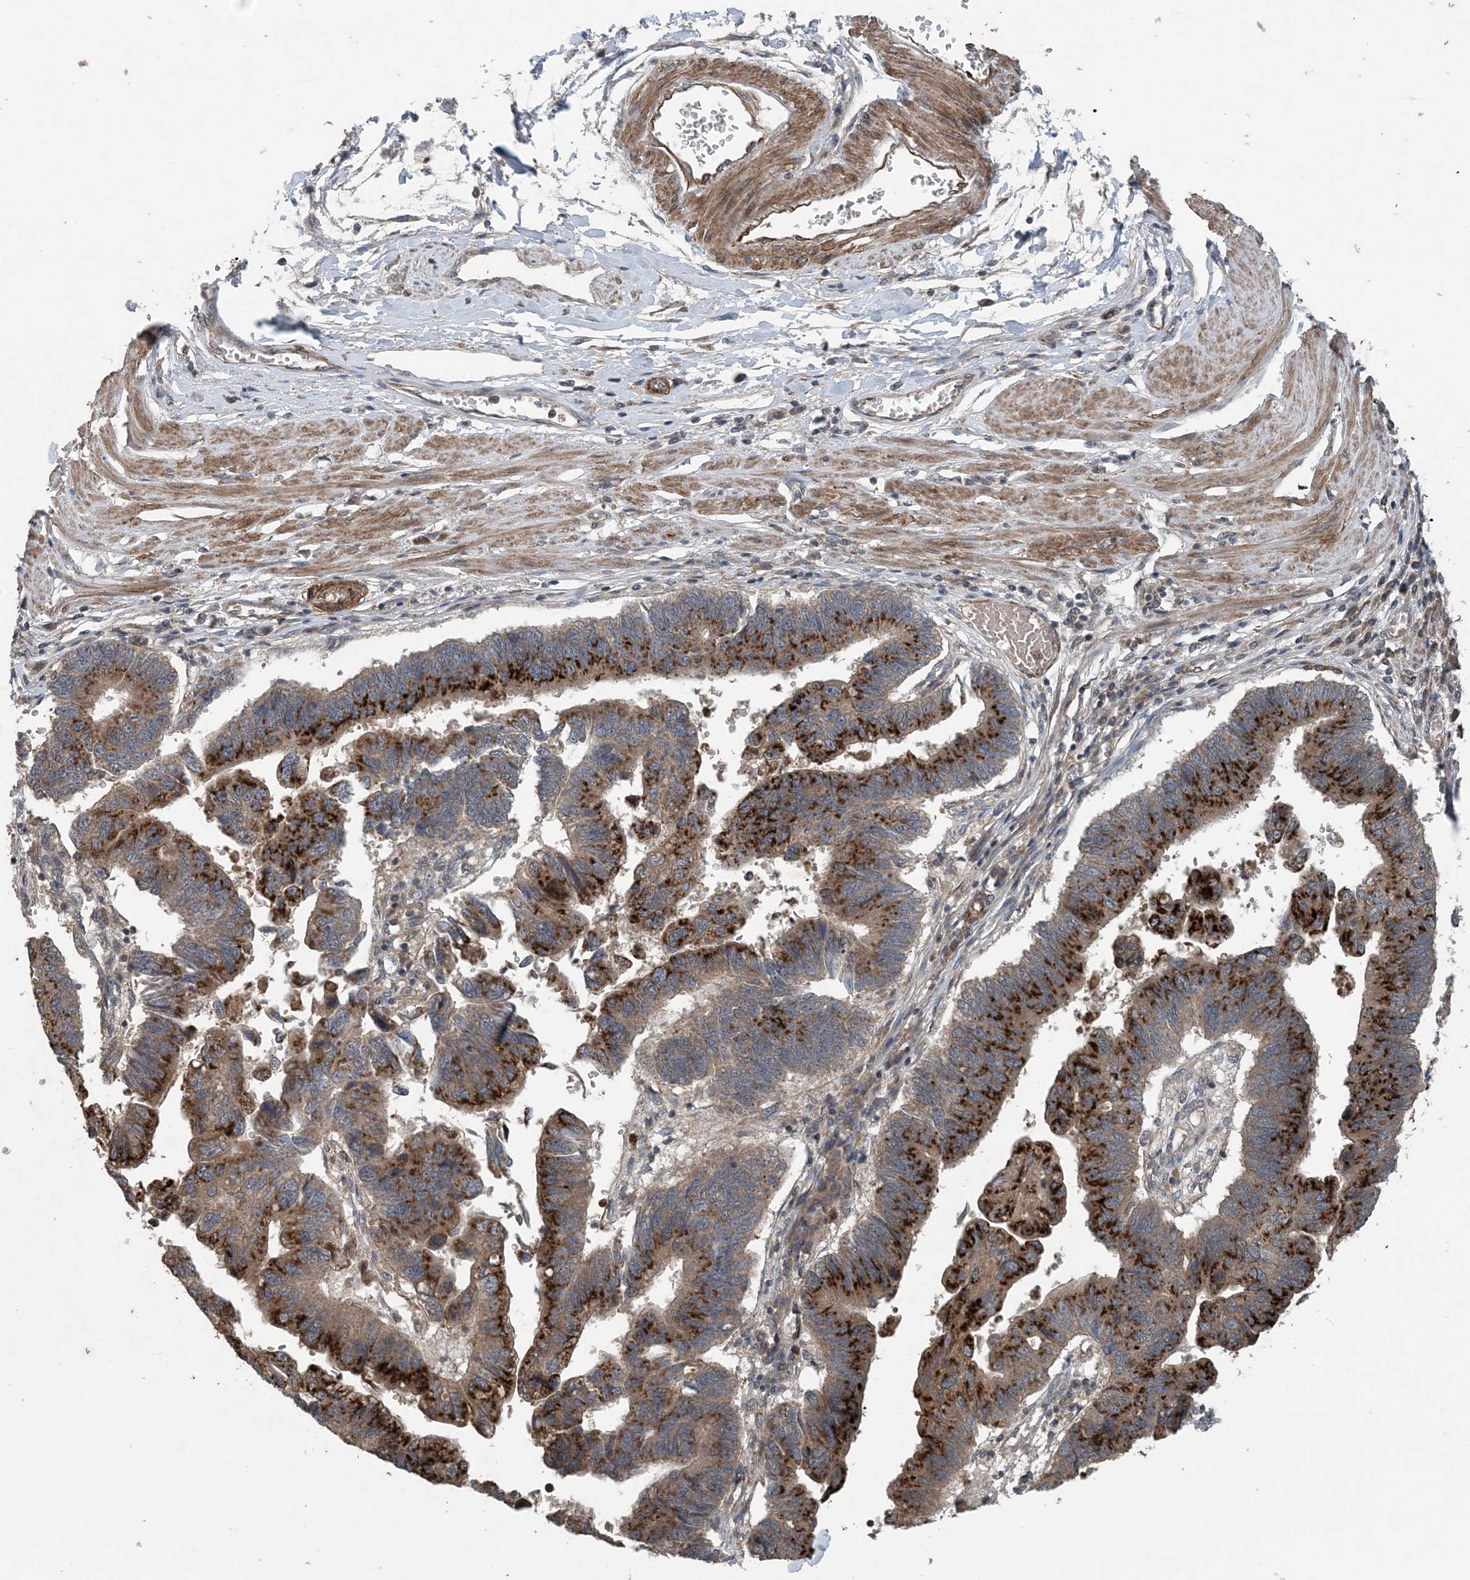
{"staining": {"intensity": "strong", "quantity": ">75%", "location": "cytoplasmic/membranous"}, "tissue": "stomach cancer", "cell_type": "Tumor cells", "image_type": "cancer", "snomed": [{"axis": "morphology", "description": "Adenocarcinoma, NOS"}, {"axis": "topography", "description": "Stomach"}], "caption": "Strong cytoplasmic/membranous protein staining is identified in approximately >75% of tumor cells in stomach adenocarcinoma. Ihc stains the protein in brown and the nuclei are stained blue.", "gene": "MYO9B", "patient": {"sex": "male", "age": 59}}